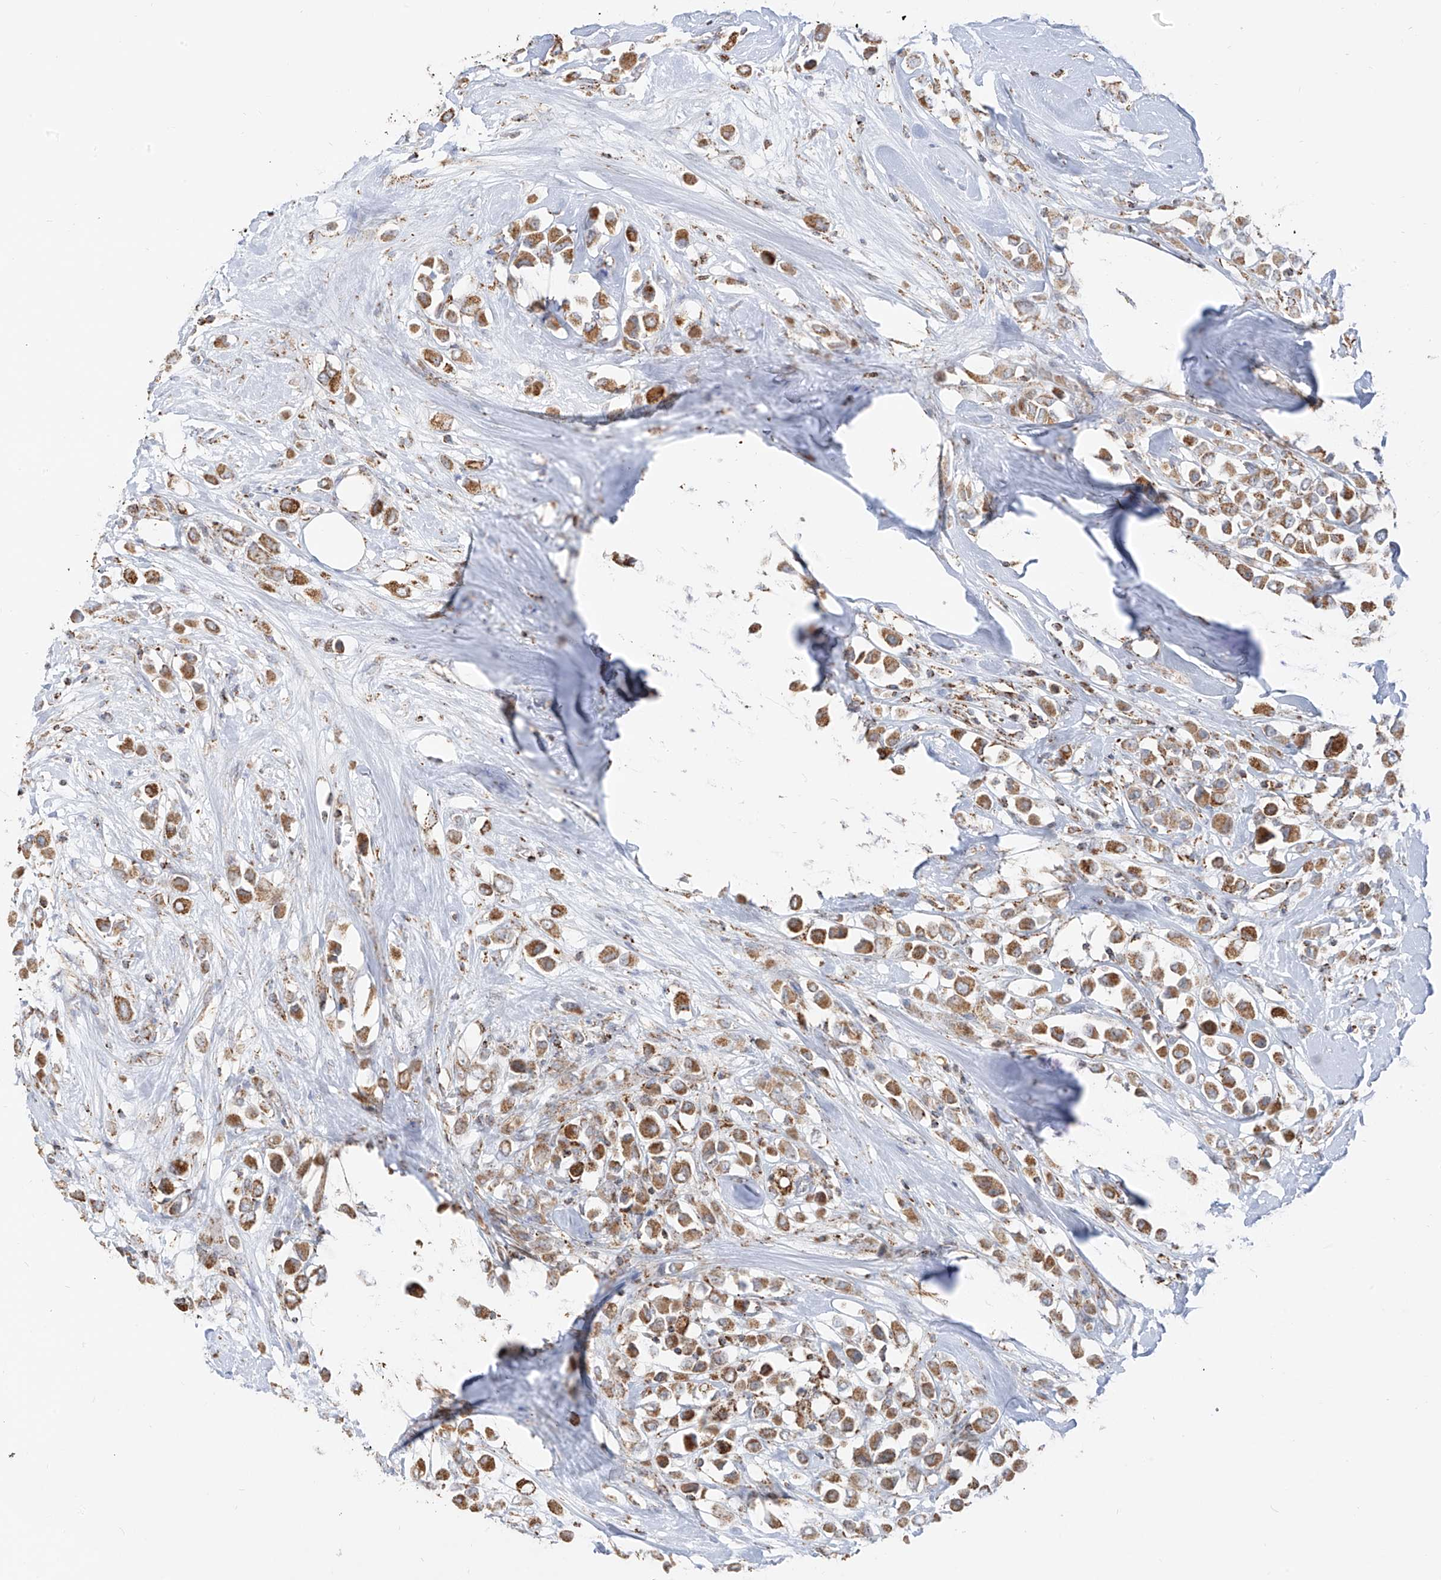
{"staining": {"intensity": "moderate", "quantity": ">75%", "location": "cytoplasmic/membranous"}, "tissue": "breast cancer", "cell_type": "Tumor cells", "image_type": "cancer", "snomed": [{"axis": "morphology", "description": "Duct carcinoma"}, {"axis": "topography", "description": "Breast"}], "caption": "Immunohistochemical staining of human breast cancer (infiltrating ductal carcinoma) displays moderate cytoplasmic/membranous protein positivity in about >75% of tumor cells.", "gene": "ETHE1", "patient": {"sex": "female", "age": 61}}